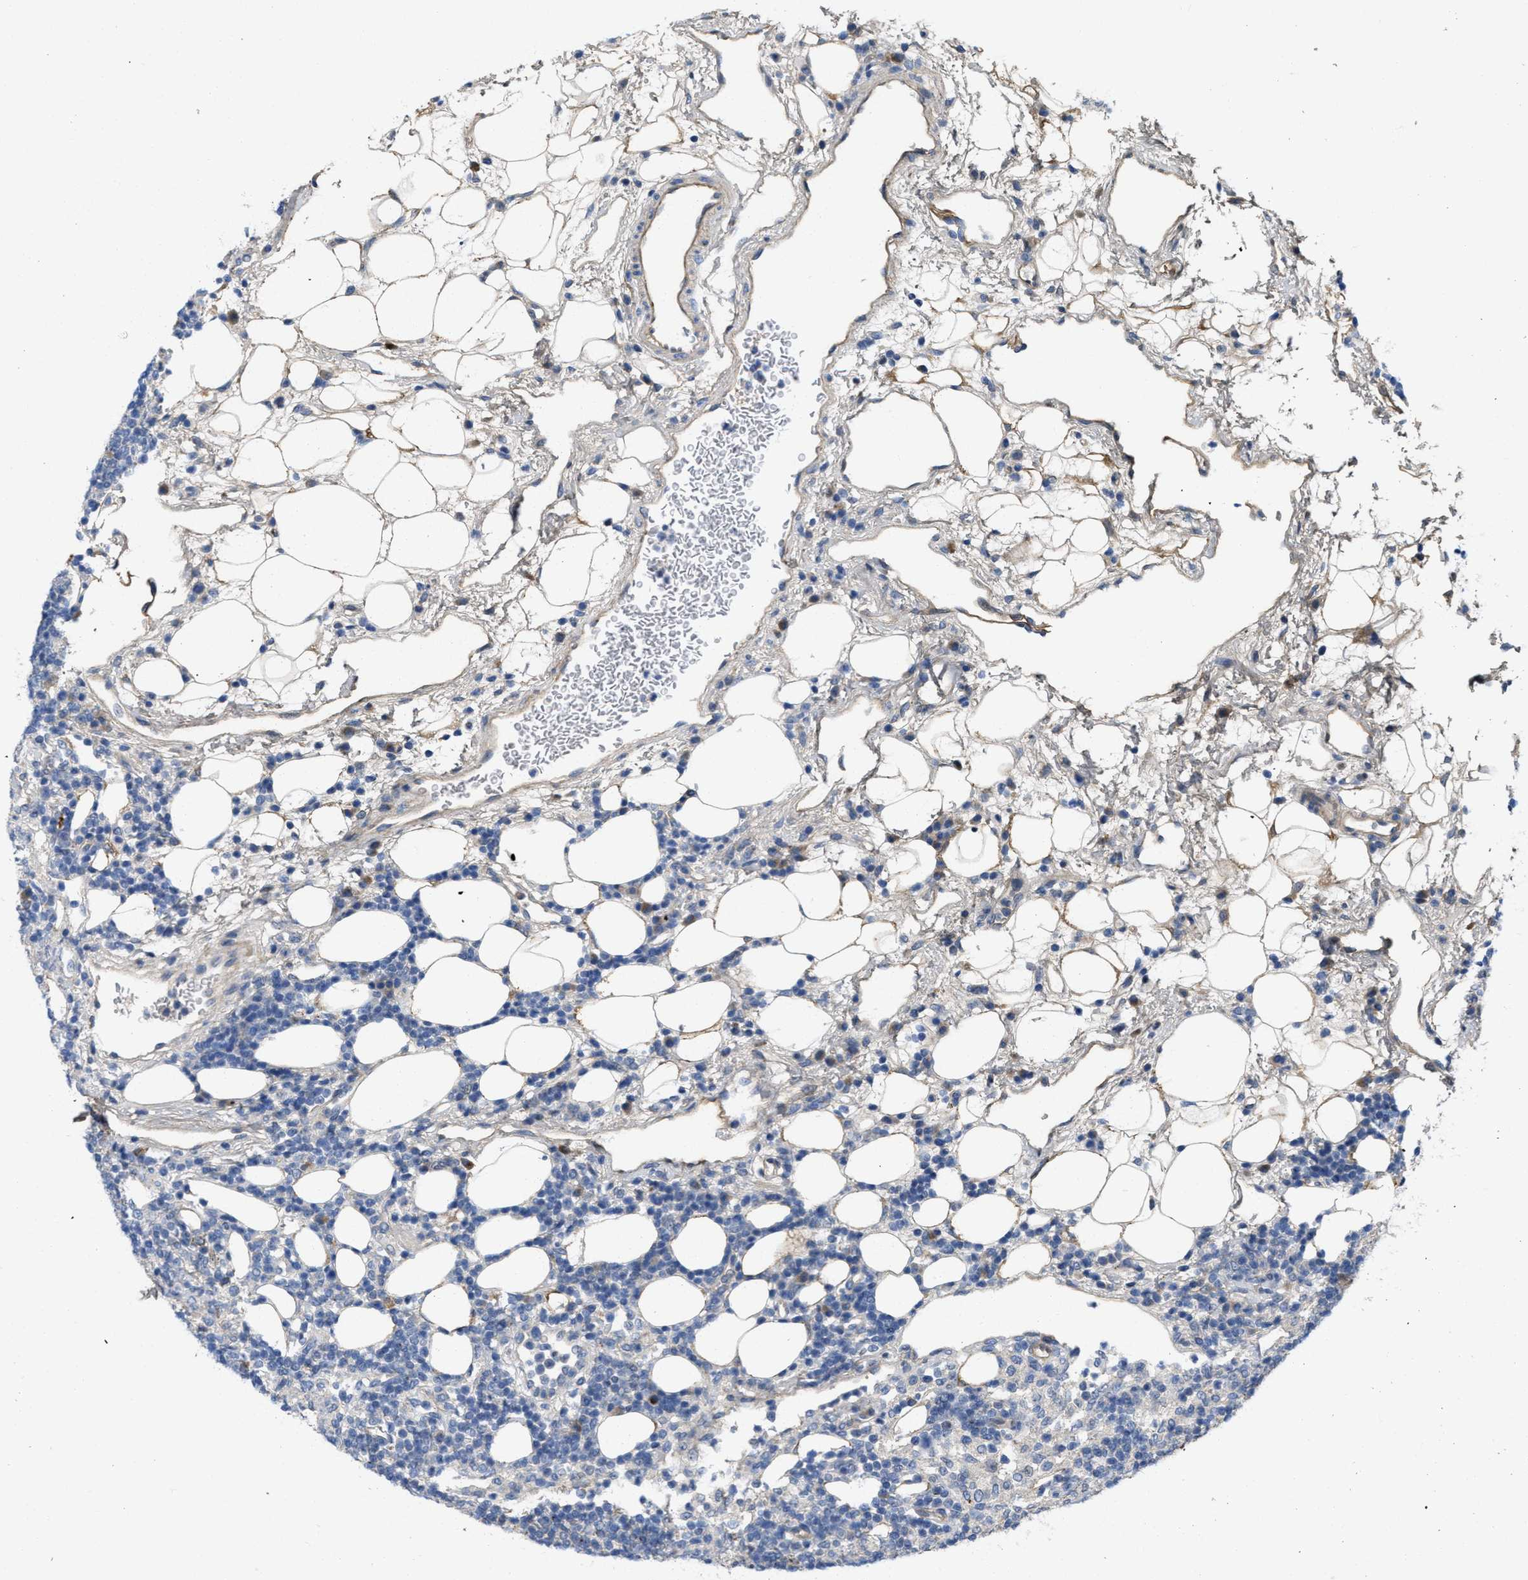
{"staining": {"intensity": "strong", "quantity": "25%-75%", "location": "cytoplasmic/membranous"}, "tissue": "lymph node", "cell_type": "Germinal center cells", "image_type": "normal", "snomed": [{"axis": "morphology", "description": "Normal tissue, NOS"}, {"axis": "morphology", "description": "Carcinoid, malignant, NOS"}, {"axis": "topography", "description": "Lymph node"}], "caption": "Lymph node stained with IHC reveals strong cytoplasmic/membranous expression in about 25%-75% of germinal center cells. (DAB (3,3'-diaminobenzidine) = brown stain, brightfield microscopy at high magnification).", "gene": "ZNF70", "patient": {"sex": "male", "age": 47}}